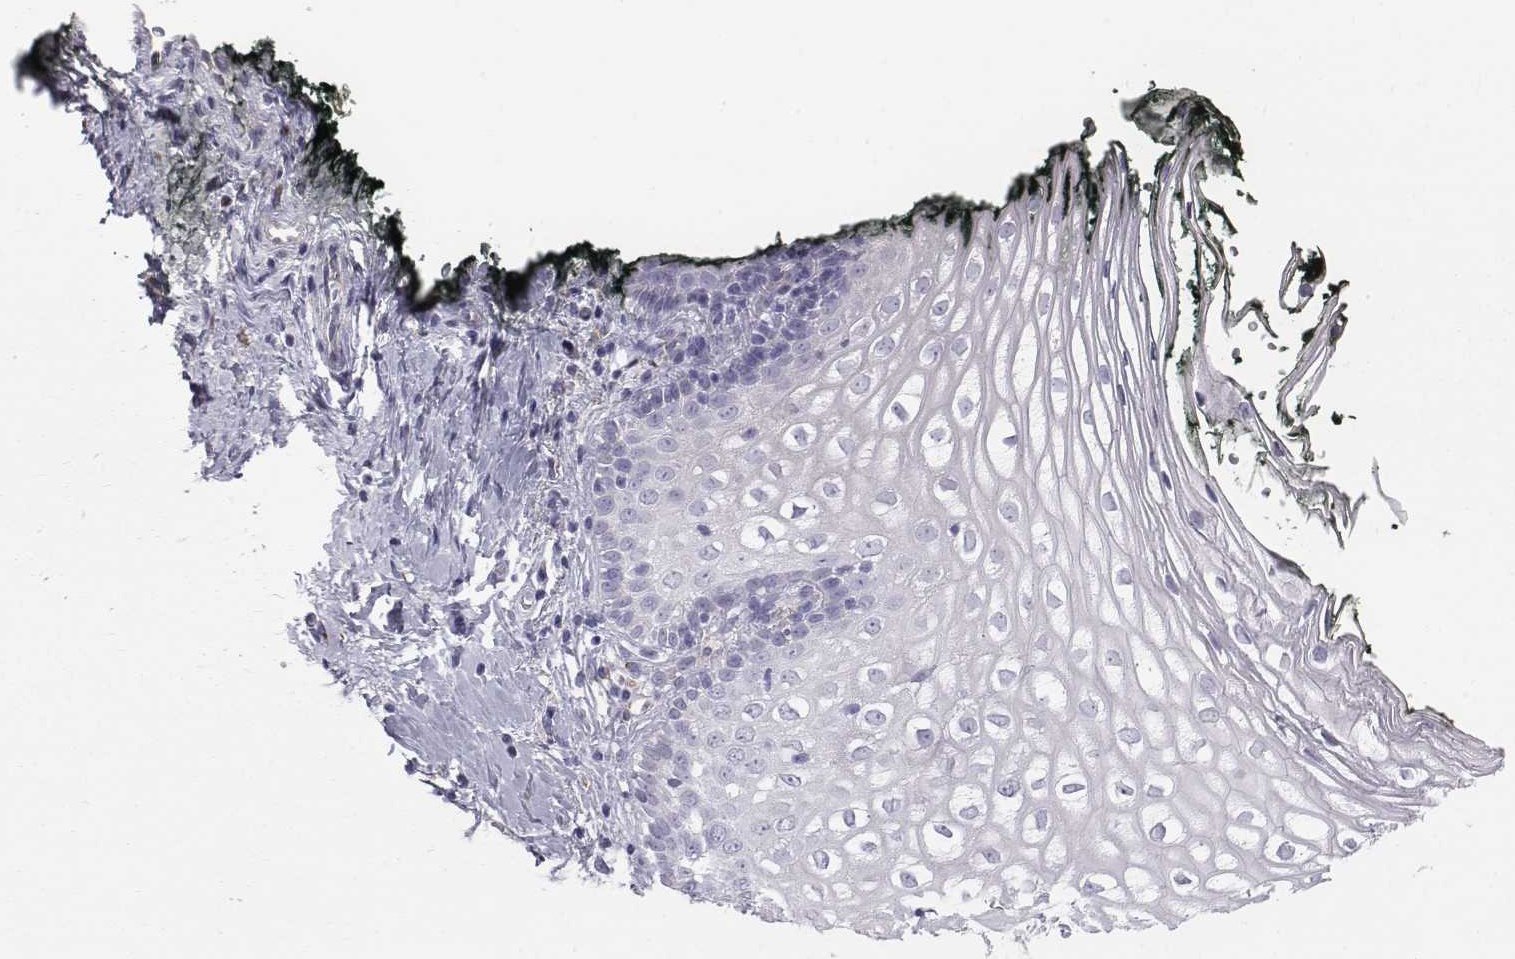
{"staining": {"intensity": "negative", "quantity": "none", "location": "none"}, "tissue": "vagina", "cell_type": "Squamous epithelial cells", "image_type": "normal", "snomed": [{"axis": "morphology", "description": "Normal tissue, NOS"}, {"axis": "topography", "description": "Vagina"}], "caption": "Immunohistochemistry (IHC) histopathology image of normal vagina stained for a protein (brown), which shows no staining in squamous epithelial cells.", "gene": "C6orf58", "patient": {"sex": "female", "age": 47}}